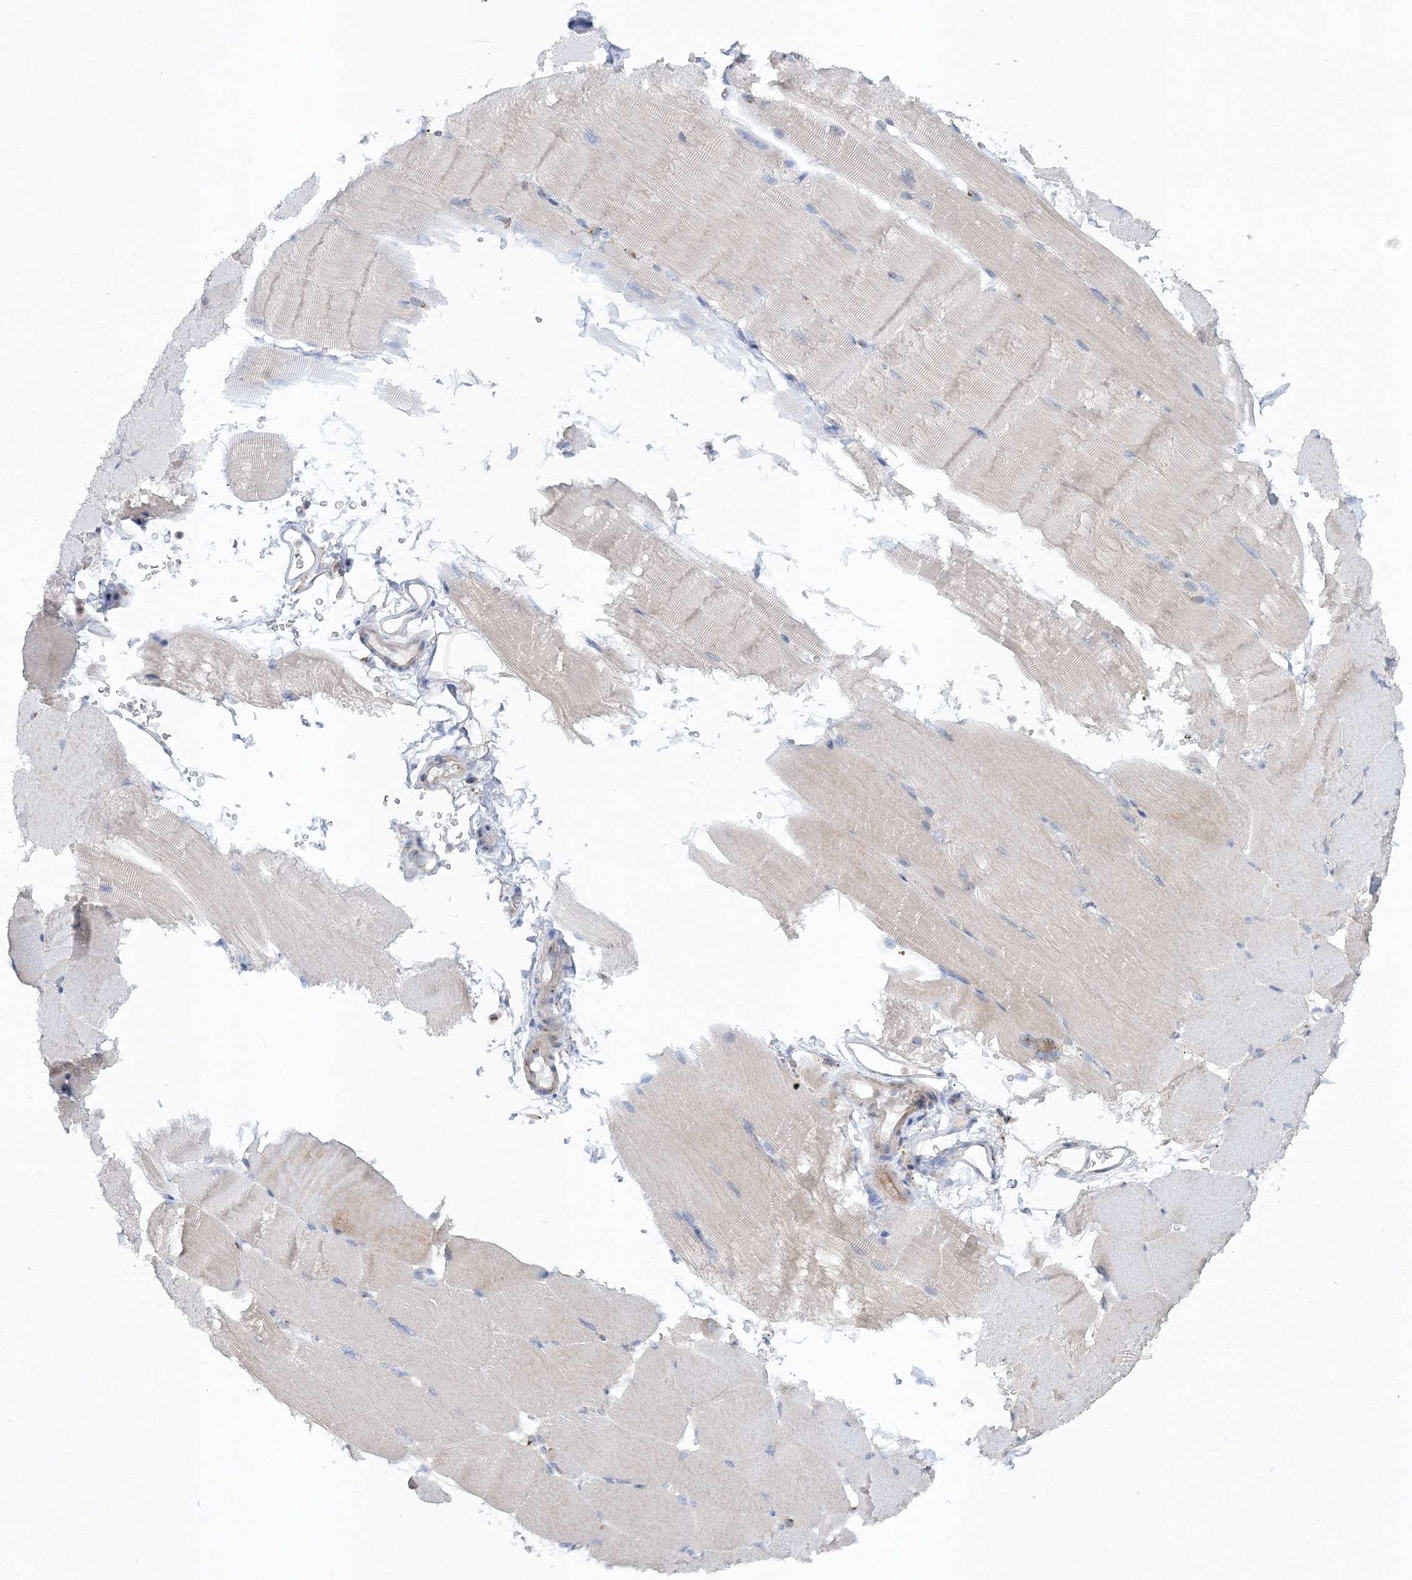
{"staining": {"intensity": "negative", "quantity": "none", "location": "none"}, "tissue": "skeletal muscle", "cell_type": "Myocytes", "image_type": "normal", "snomed": [{"axis": "morphology", "description": "Normal tissue, NOS"}, {"axis": "topography", "description": "Skeletal muscle"}, {"axis": "topography", "description": "Parathyroid gland"}], "caption": "A high-resolution photomicrograph shows immunohistochemistry (IHC) staining of benign skeletal muscle, which shows no significant positivity in myocytes.", "gene": "SEC23IP", "patient": {"sex": "female", "age": 37}}